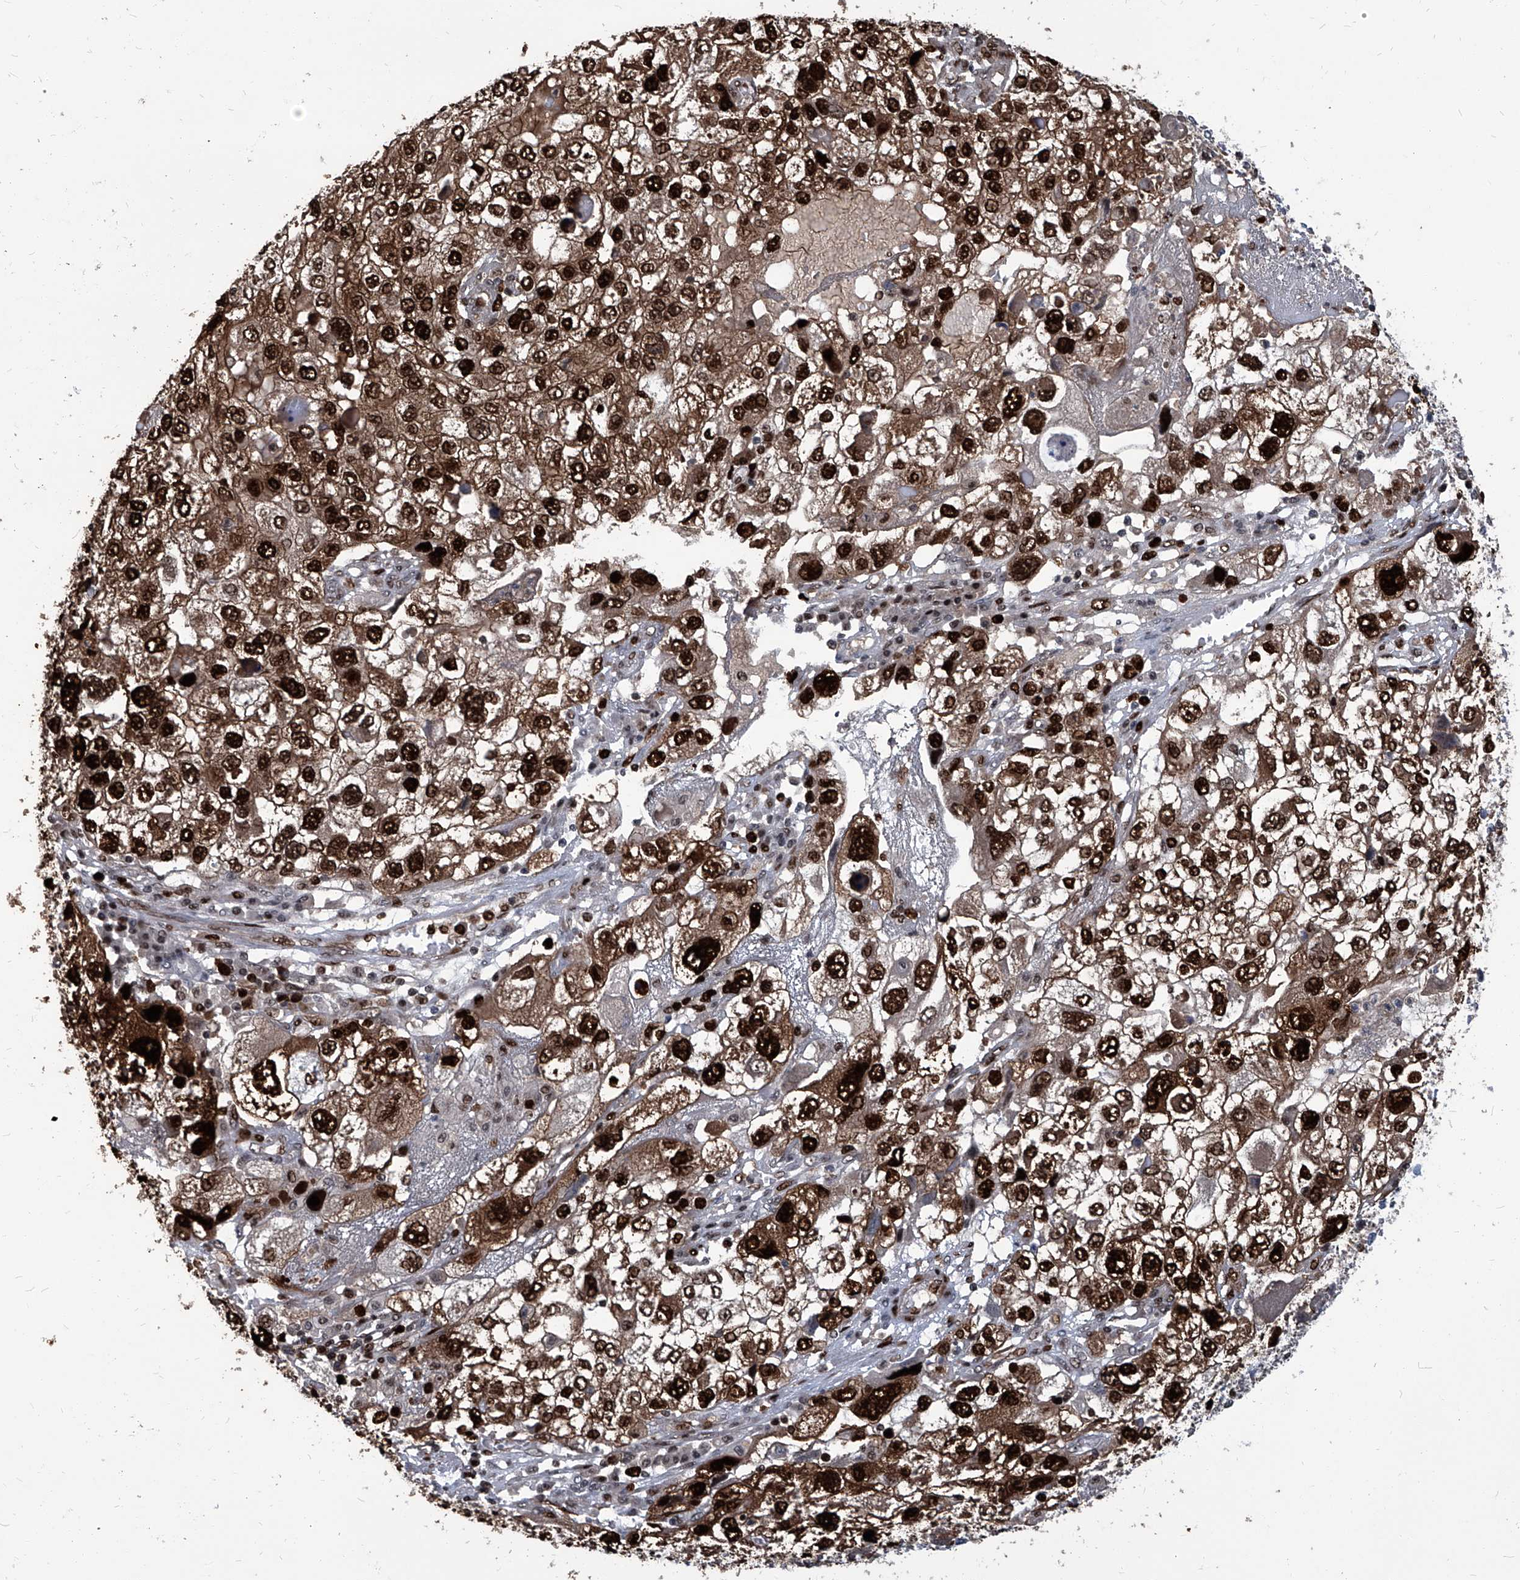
{"staining": {"intensity": "strong", "quantity": ">75%", "location": "cytoplasmic/membranous,nuclear"}, "tissue": "endometrial cancer", "cell_type": "Tumor cells", "image_type": "cancer", "snomed": [{"axis": "morphology", "description": "Adenocarcinoma, NOS"}, {"axis": "topography", "description": "Endometrium"}], "caption": "Protein staining displays strong cytoplasmic/membranous and nuclear staining in about >75% of tumor cells in endometrial adenocarcinoma.", "gene": "PCNA", "patient": {"sex": "female", "age": 49}}